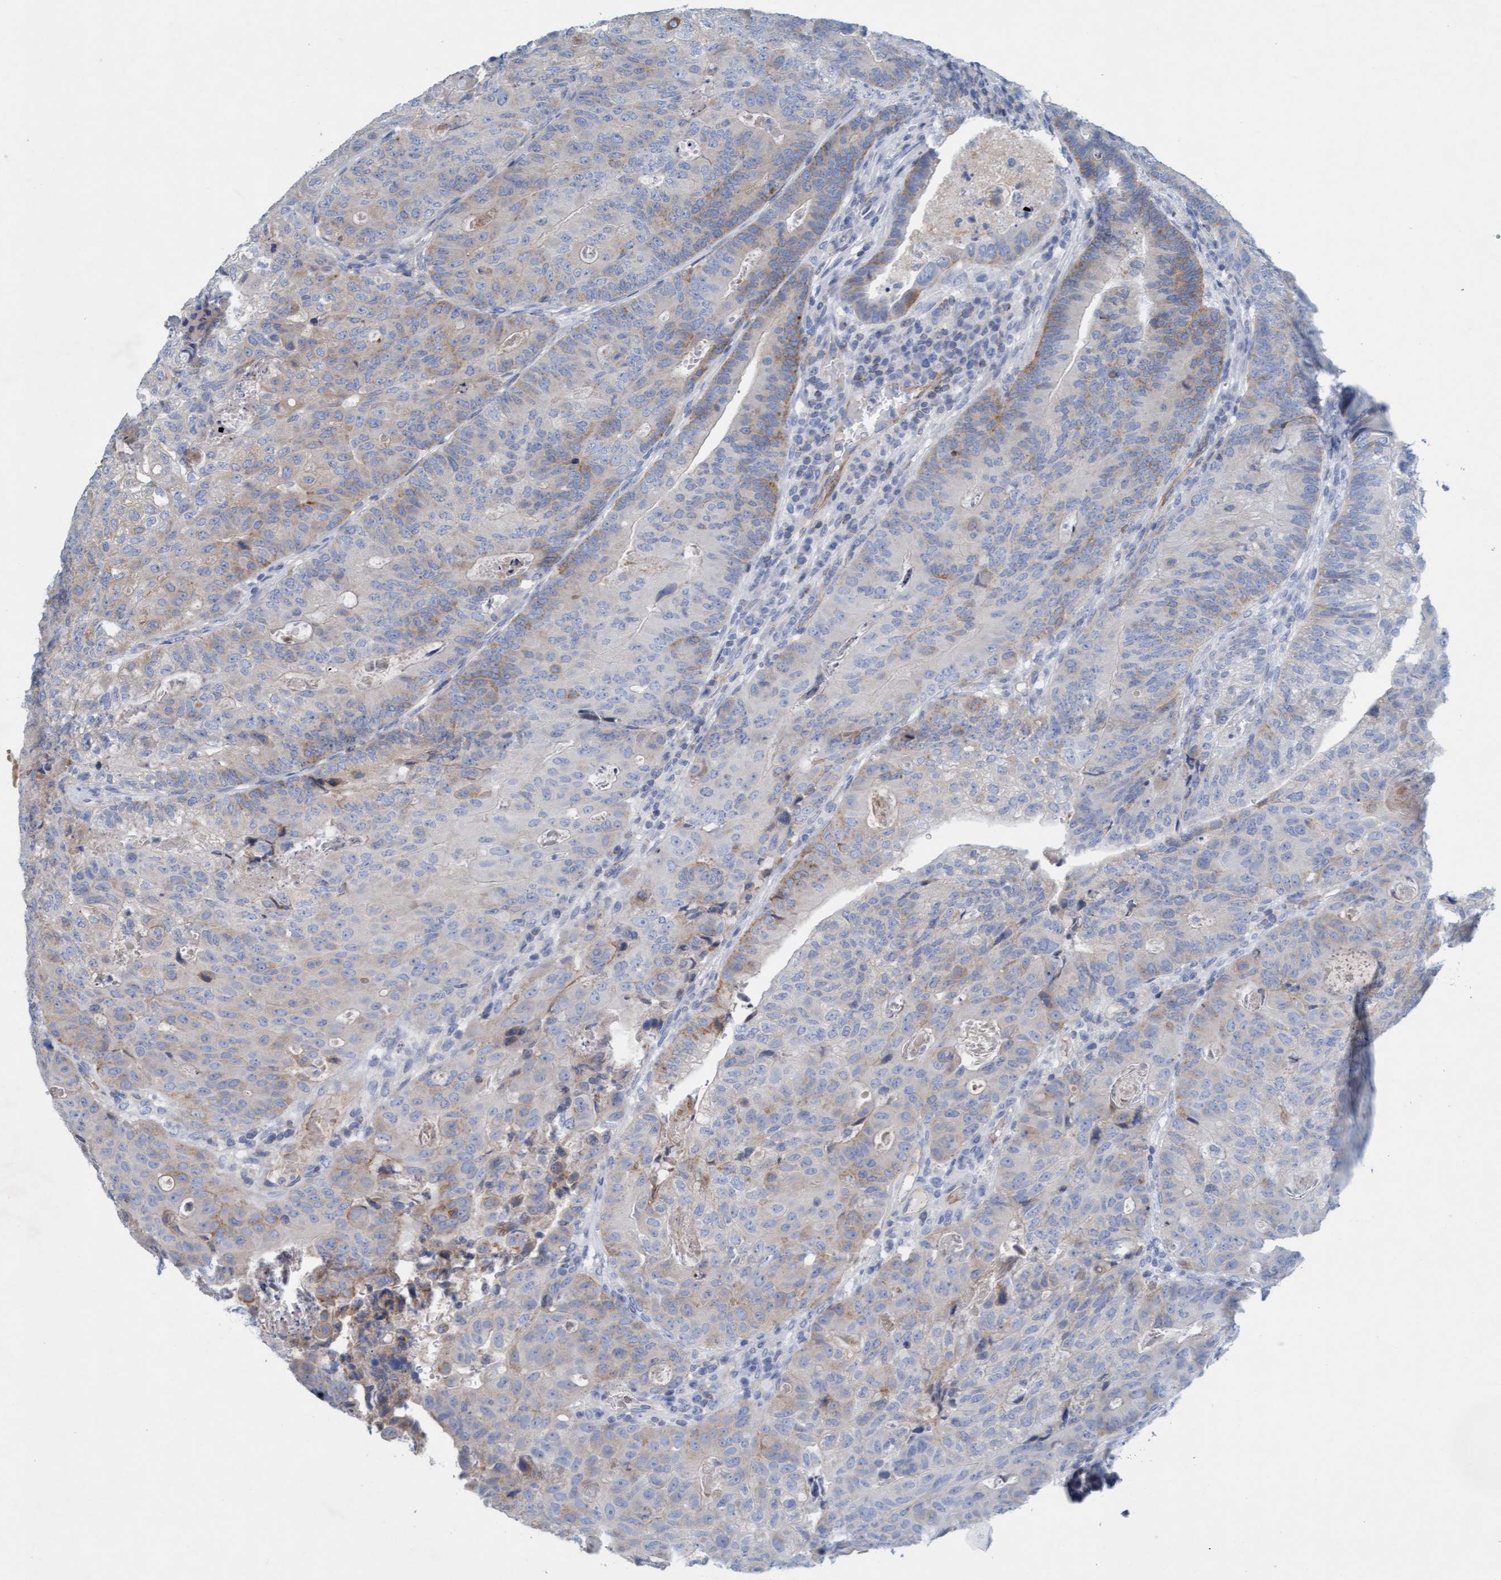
{"staining": {"intensity": "moderate", "quantity": "<25%", "location": "cytoplasmic/membranous"}, "tissue": "colorectal cancer", "cell_type": "Tumor cells", "image_type": "cancer", "snomed": [{"axis": "morphology", "description": "Adenocarcinoma, NOS"}, {"axis": "topography", "description": "Colon"}], "caption": "Tumor cells display low levels of moderate cytoplasmic/membranous positivity in about <25% of cells in colorectal adenocarcinoma.", "gene": "SIGIRR", "patient": {"sex": "female", "age": 67}}